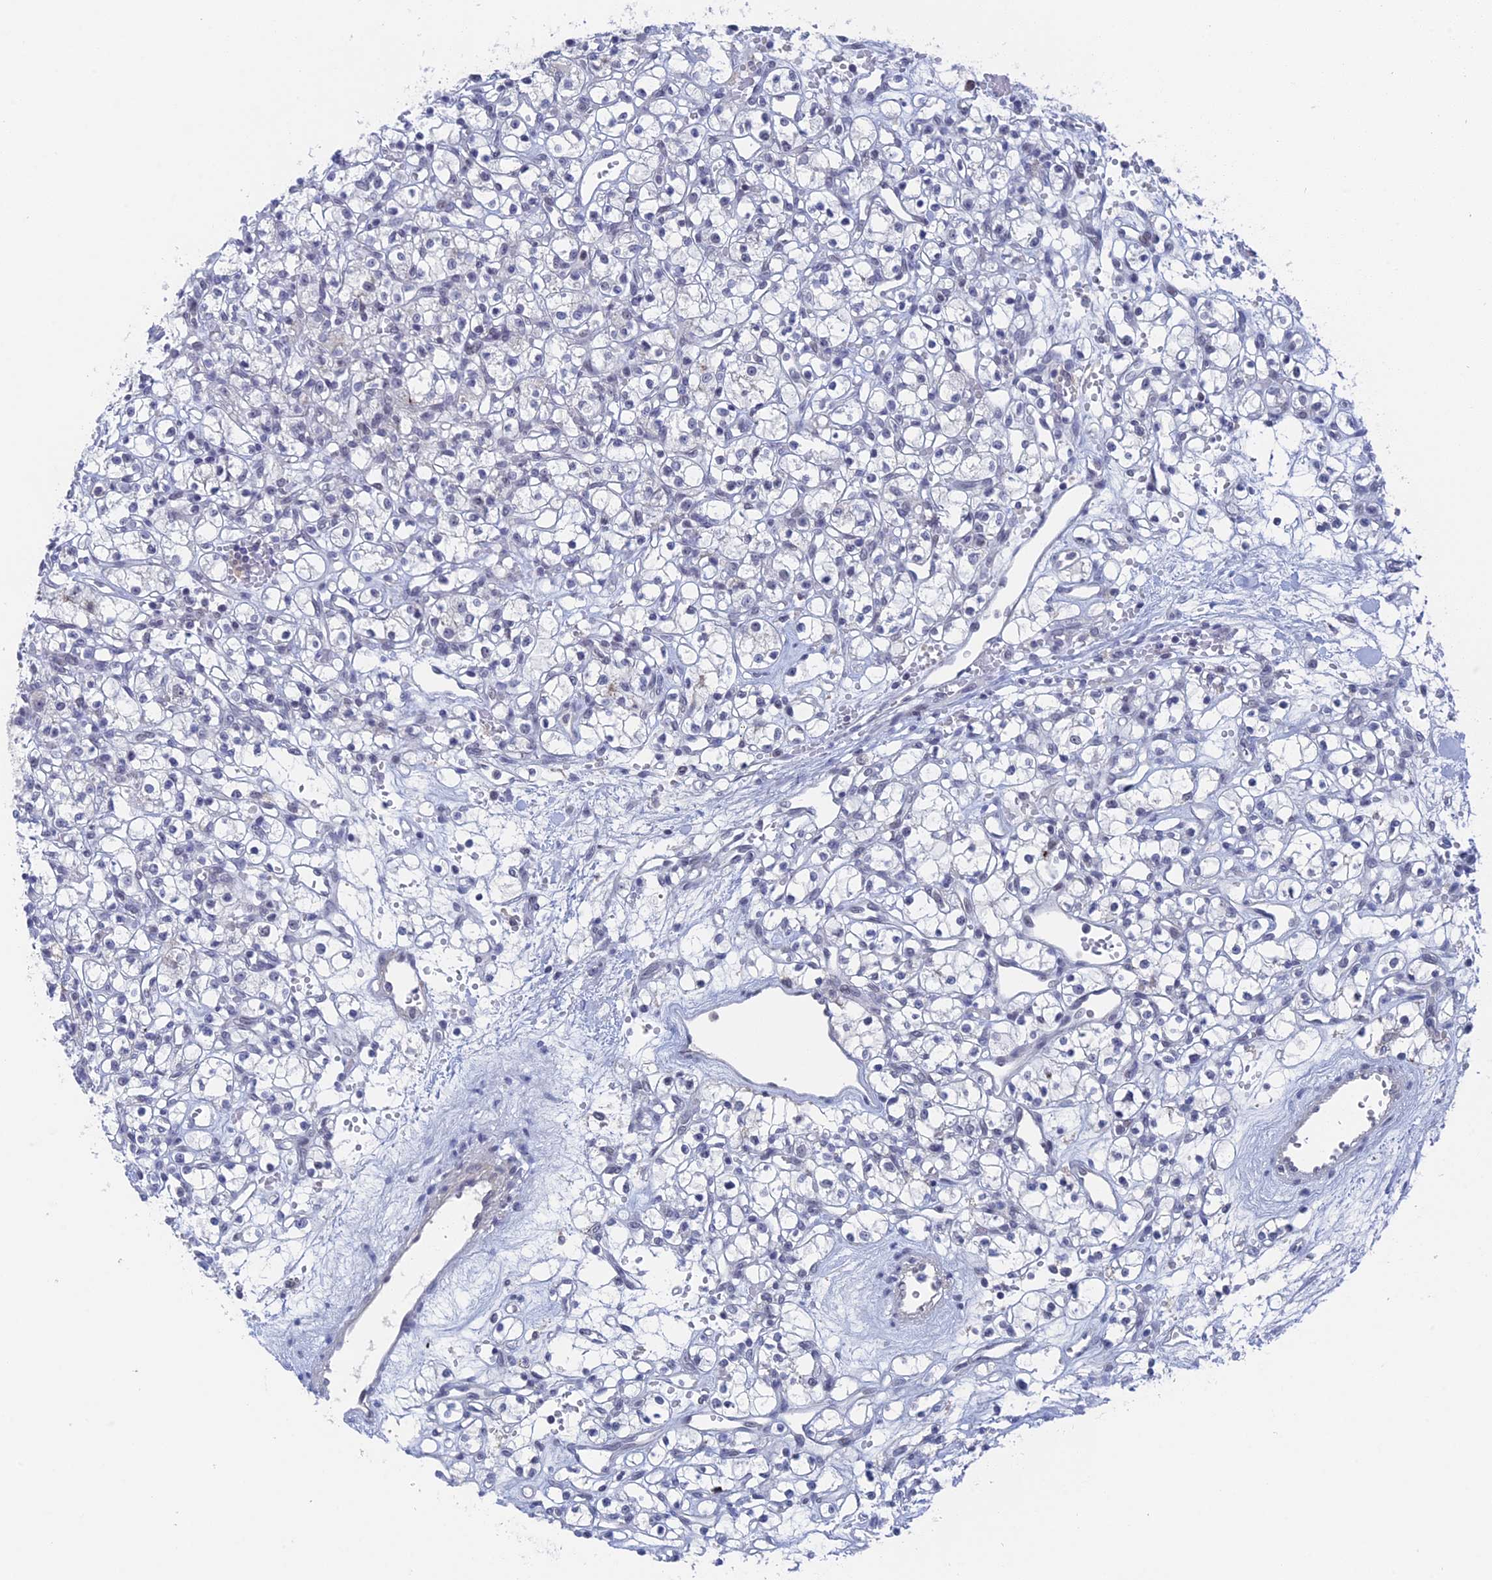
{"staining": {"intensity": "negative", "quantity": "none", "location": "none"}, "tissue": "renal cancer", "cell_type": "Tumor cells", "image_type": "cancer", "snomed": [{"axis": "morphology", "description": "Adenocarcinoma, NOS"}, {"axis": "topography", "description": "Kidney"}], "caption": "An image of human renal adenocarcinoma is negative for staining in tumor cells.", "gene": "BRD2", "patient": {"sex": "female", "age": 59}}